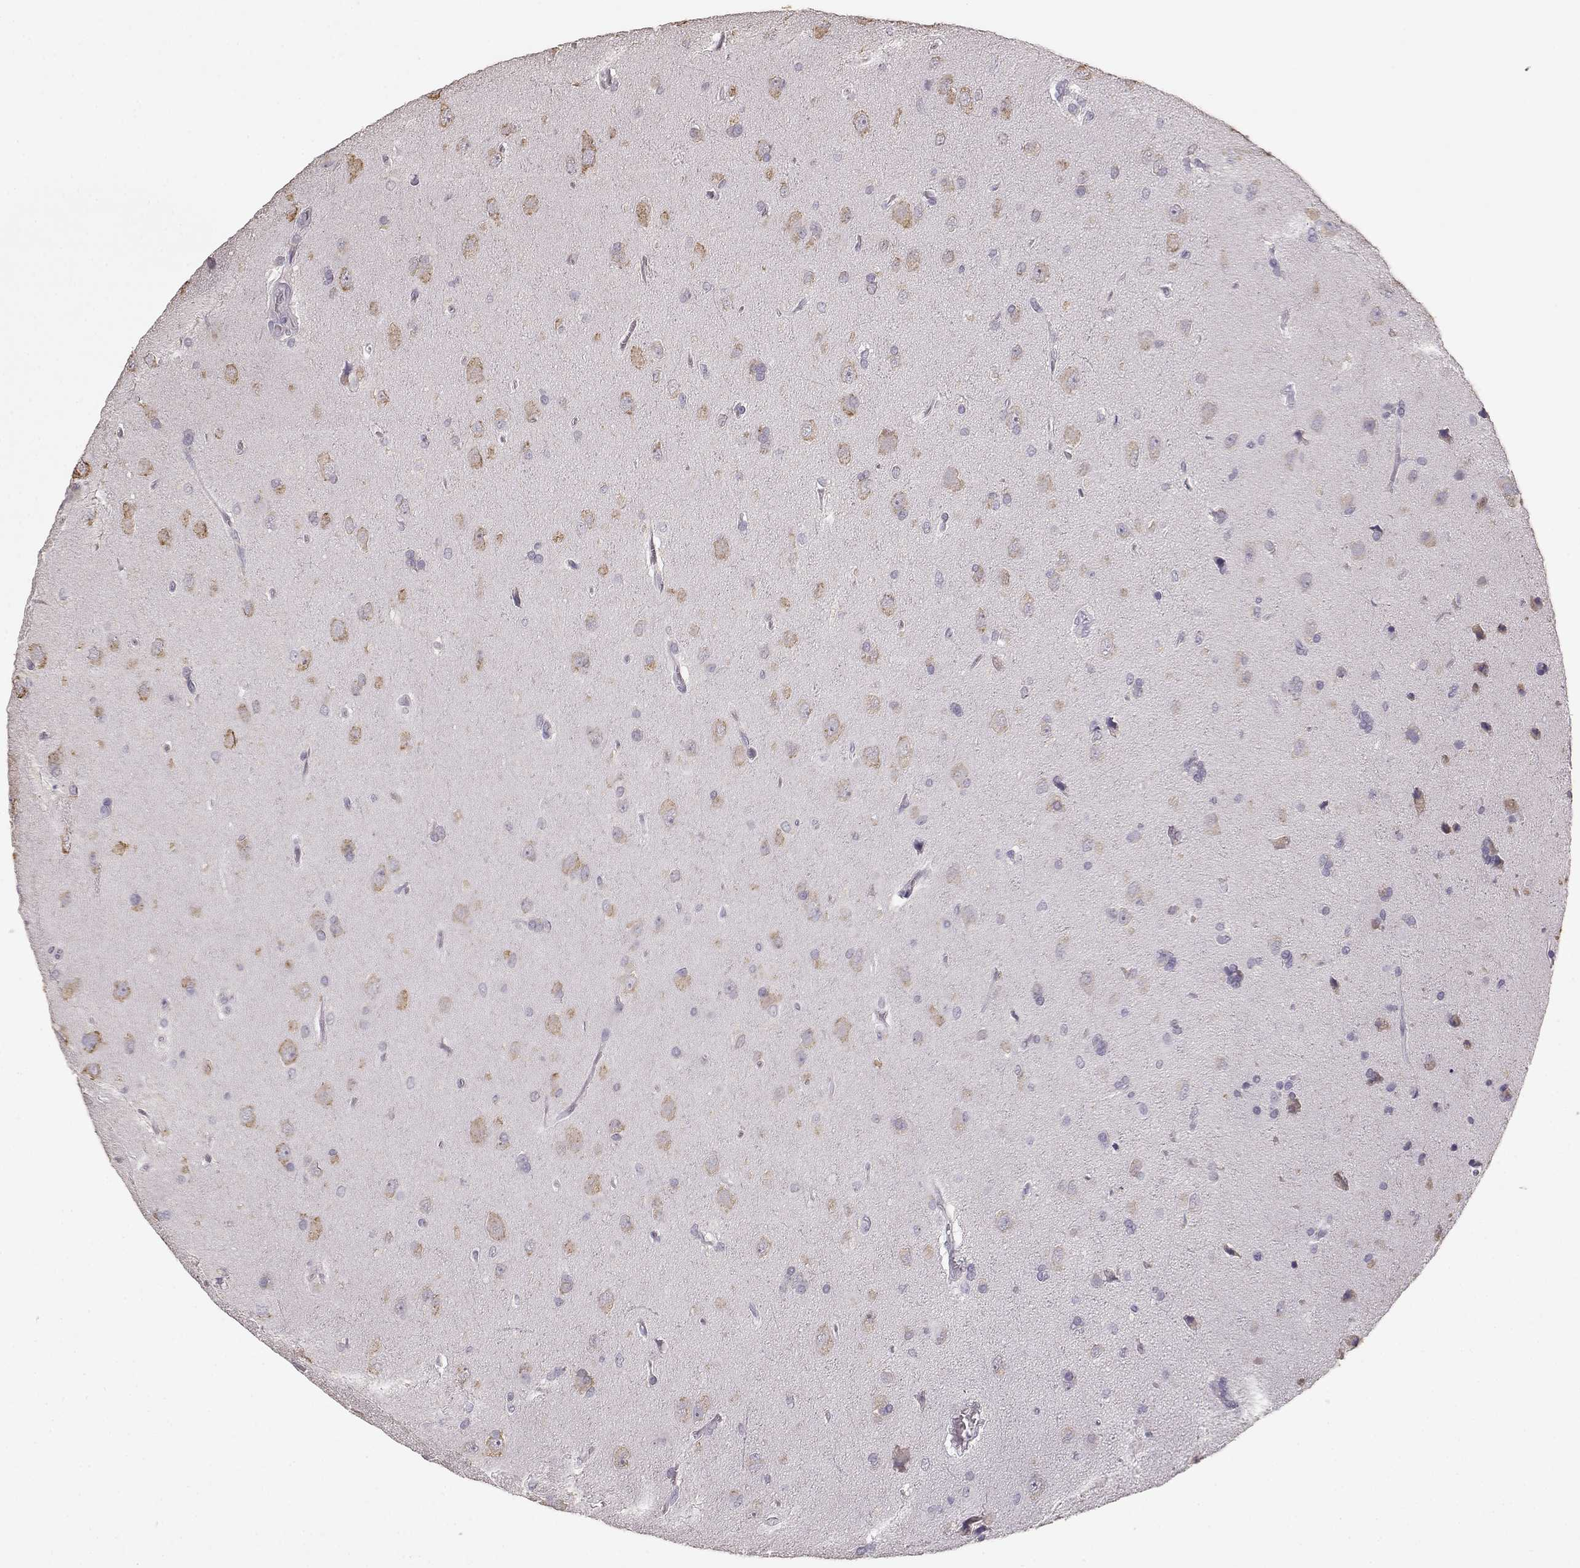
{"staining": {"intensity": "weak", "quantity": ">75%", "location": "cytoplasmic/membranous"}, "tissue": "glioma", "cell_type": "Tumor cells", "image_type": "cancer", "snomed": [{"axis": "morphology", "description": "Glioma, malignant, Low grade"}, {"axis": "topography", "description": "Brain"}], "caption": "Malignant glioma (low-grade) stained for a protein displays weak cytoplasmic/membranous positivity in tumor cells.", "gene": "GABRG3", "patient": {"sex": "male", "age": 58}}